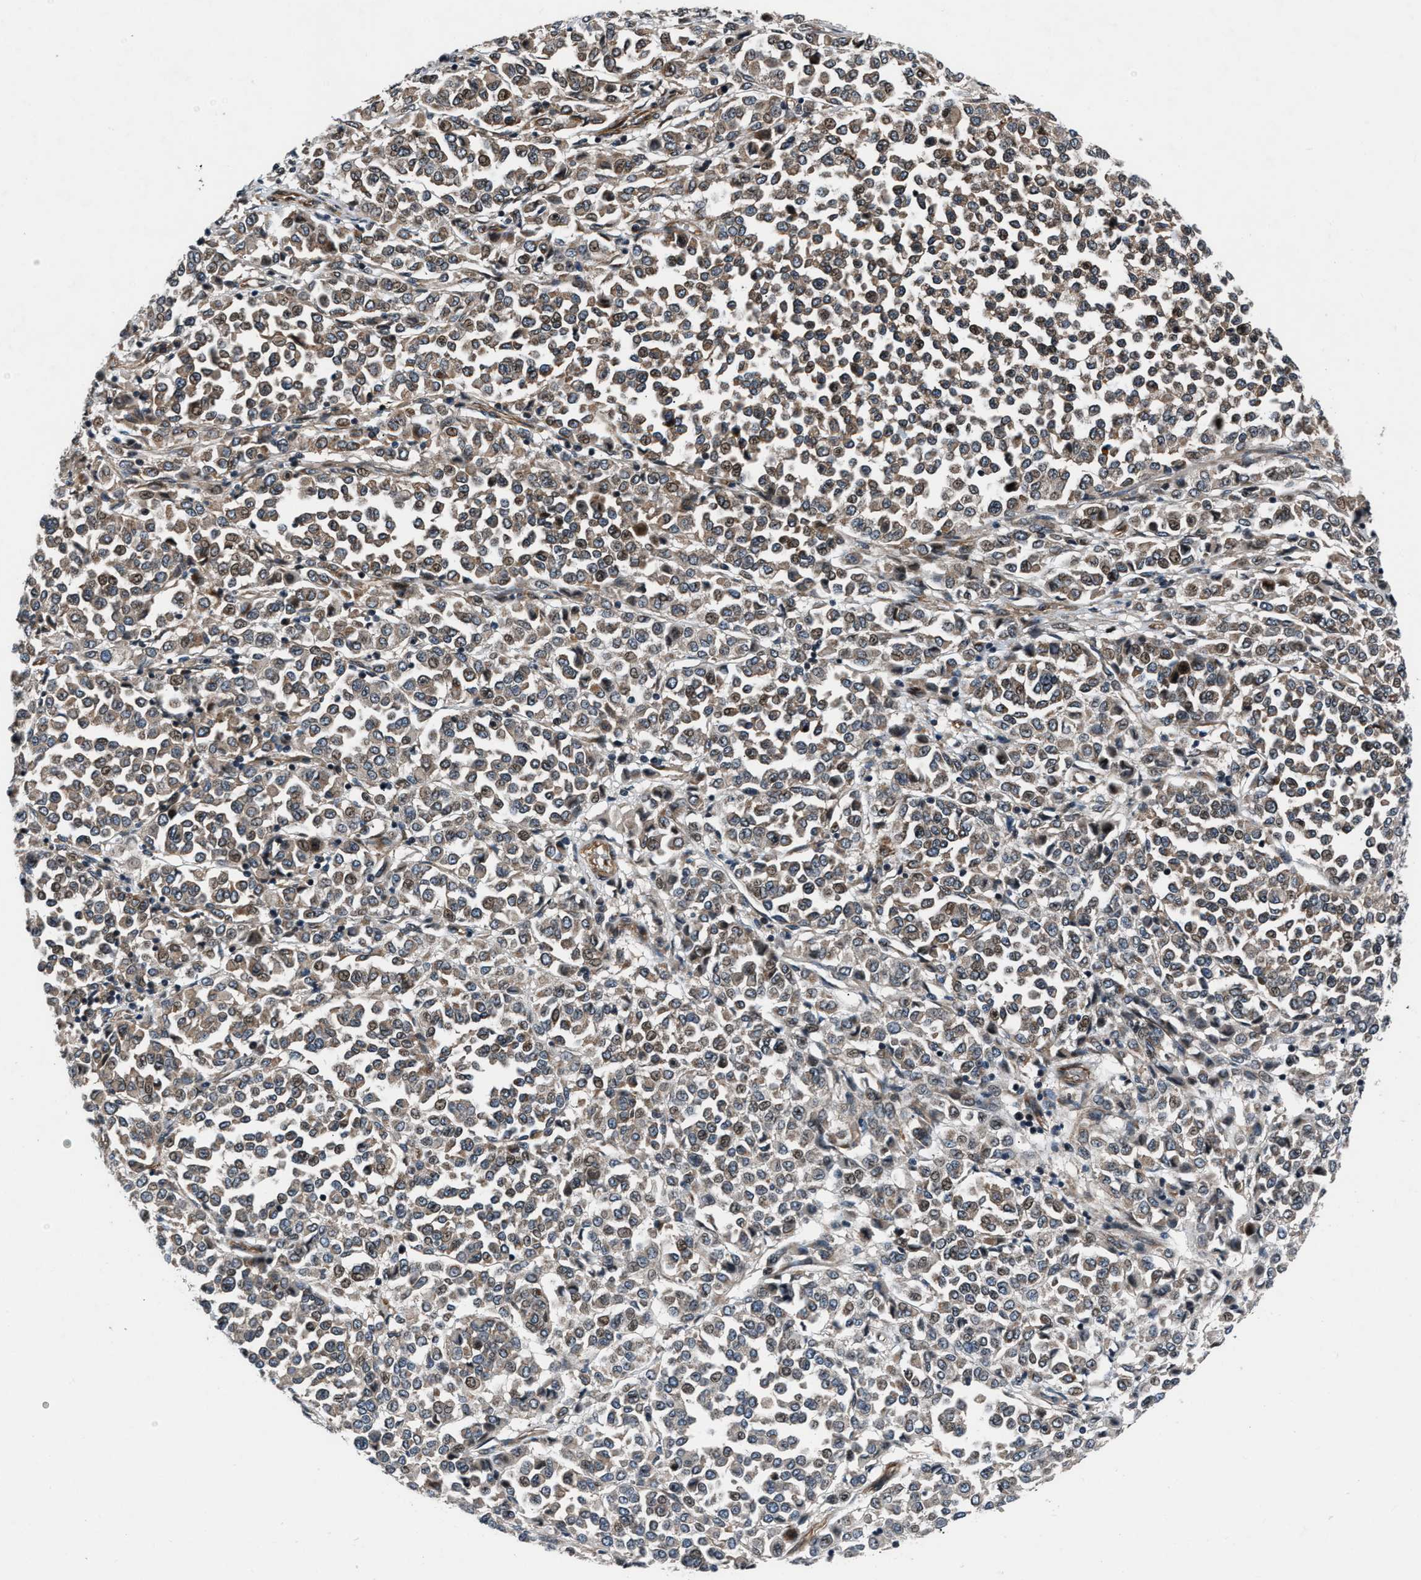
{"staining": {"intensity": "weak", "quantity": ">75%", "location": "cytoplasmic/membranous,nuclear"}, "tissue": "melanoma", "cell_type": "Tumor cells", "image_type": "cancer", "snomed": [{"axis": "morphology", "description": "Malignant melanoma, Metastatic site"}, {"axis": "topography", "description": "Pancreas"}], "caption": "Immunohistochemical staining of human melanoma displays low levels of weak cytoplasmic/membranous and nuclear protein staining in about >75% of tumor cells. The staining was performed using DAB to visualize the protein expression in brown, while the nuclei were stained in blue with hematoxylin (Magnification: 20x).", "gene": "DYNC2I1", "patient": {"sex": "female", "age": 30}}